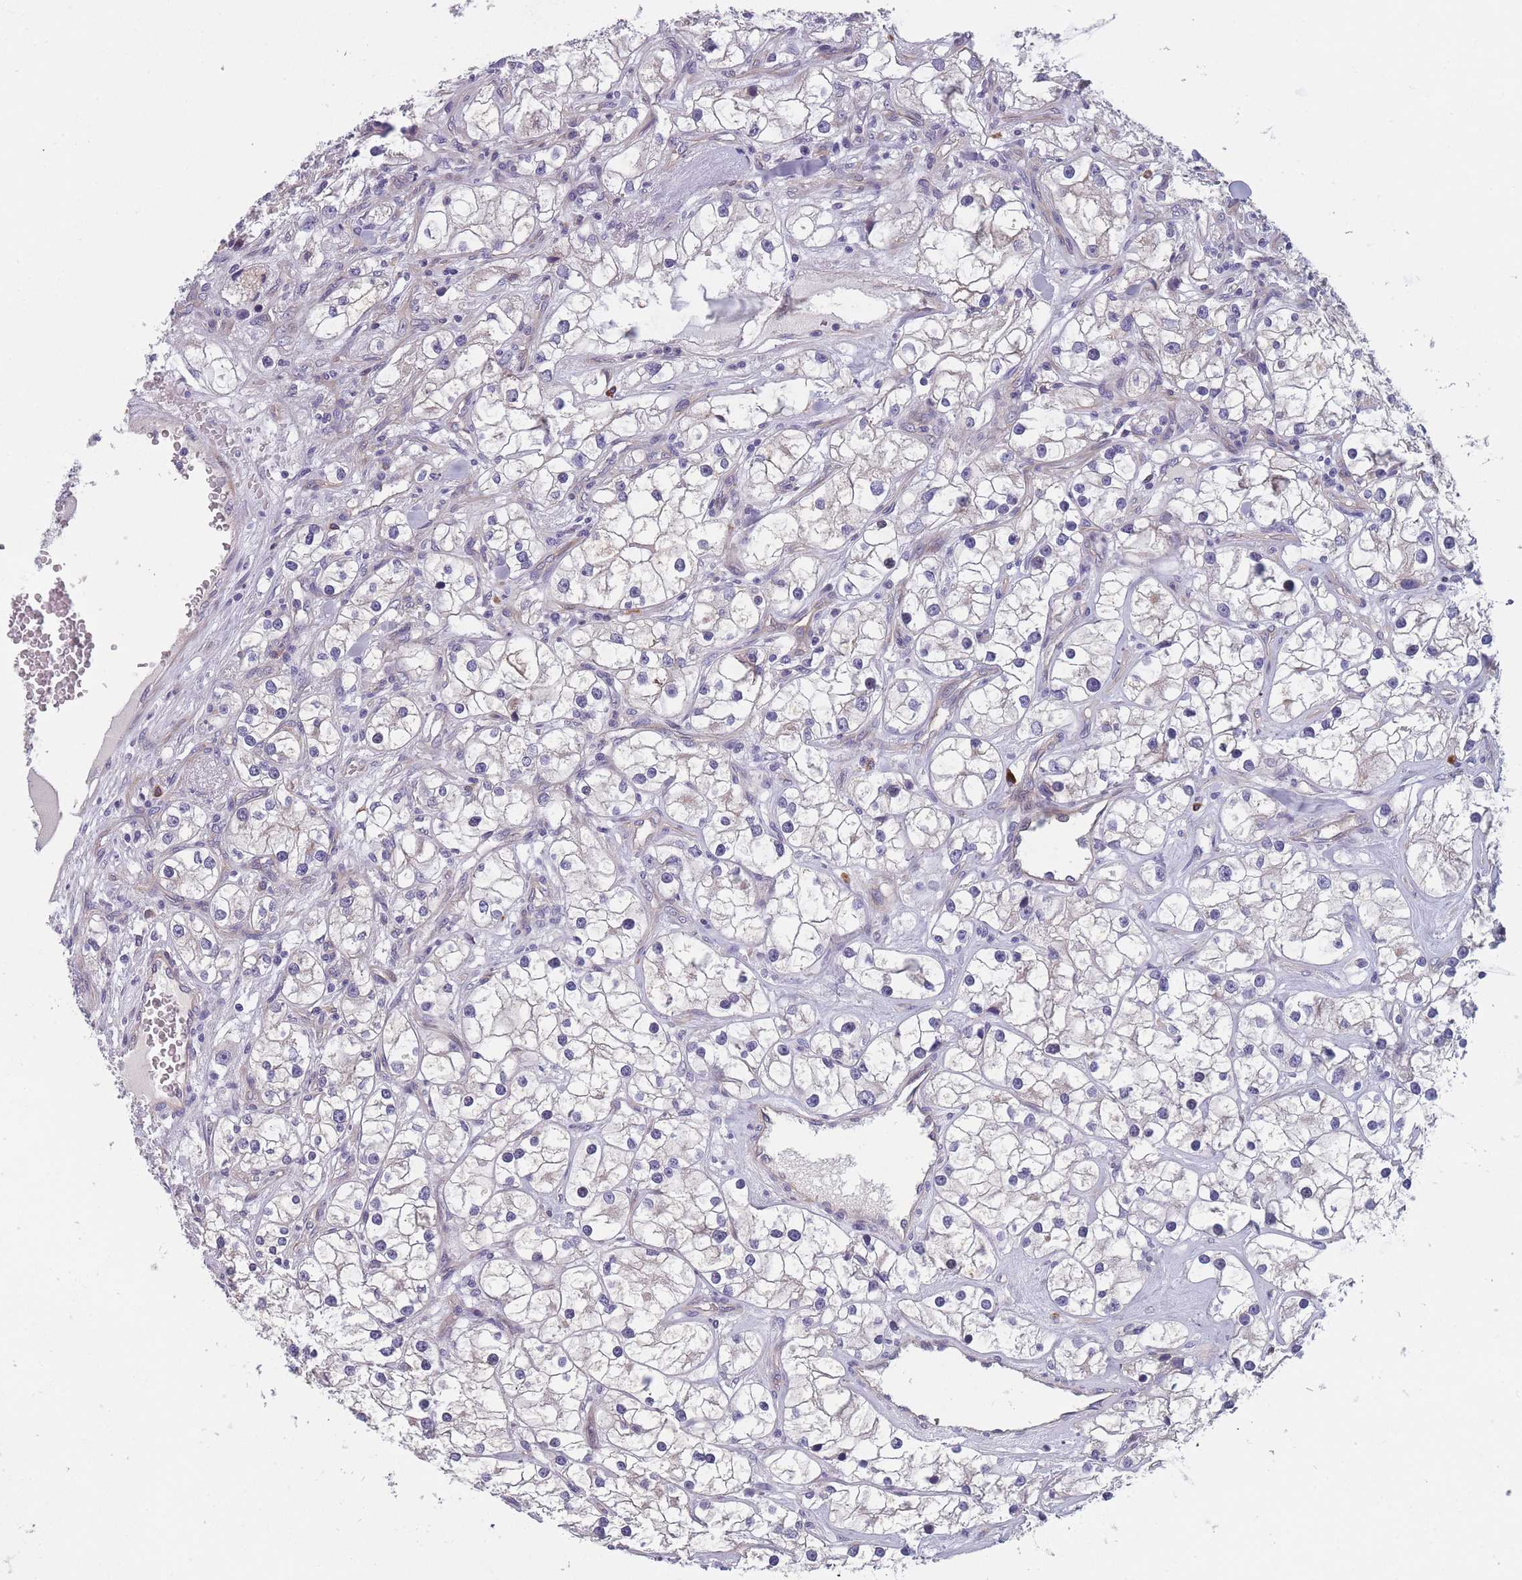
{"staining": {"intensity": "negative", "quantity": "none", "location": "none"}, "tissue": "renal cancer", "cell_type": "Tumor cells", "image_type": "cancer", "snomed": [{"axis": "morphology", "description": "Adenocarcinoma, NOS"}, {"axis": "topography", "description": "Kidney"}], "caption": "The histopathology image shows no significant positivity in tumor cells of renal cancer.", "gene": "FAM83F", "patient": {"sex": "male", "age": 77}}